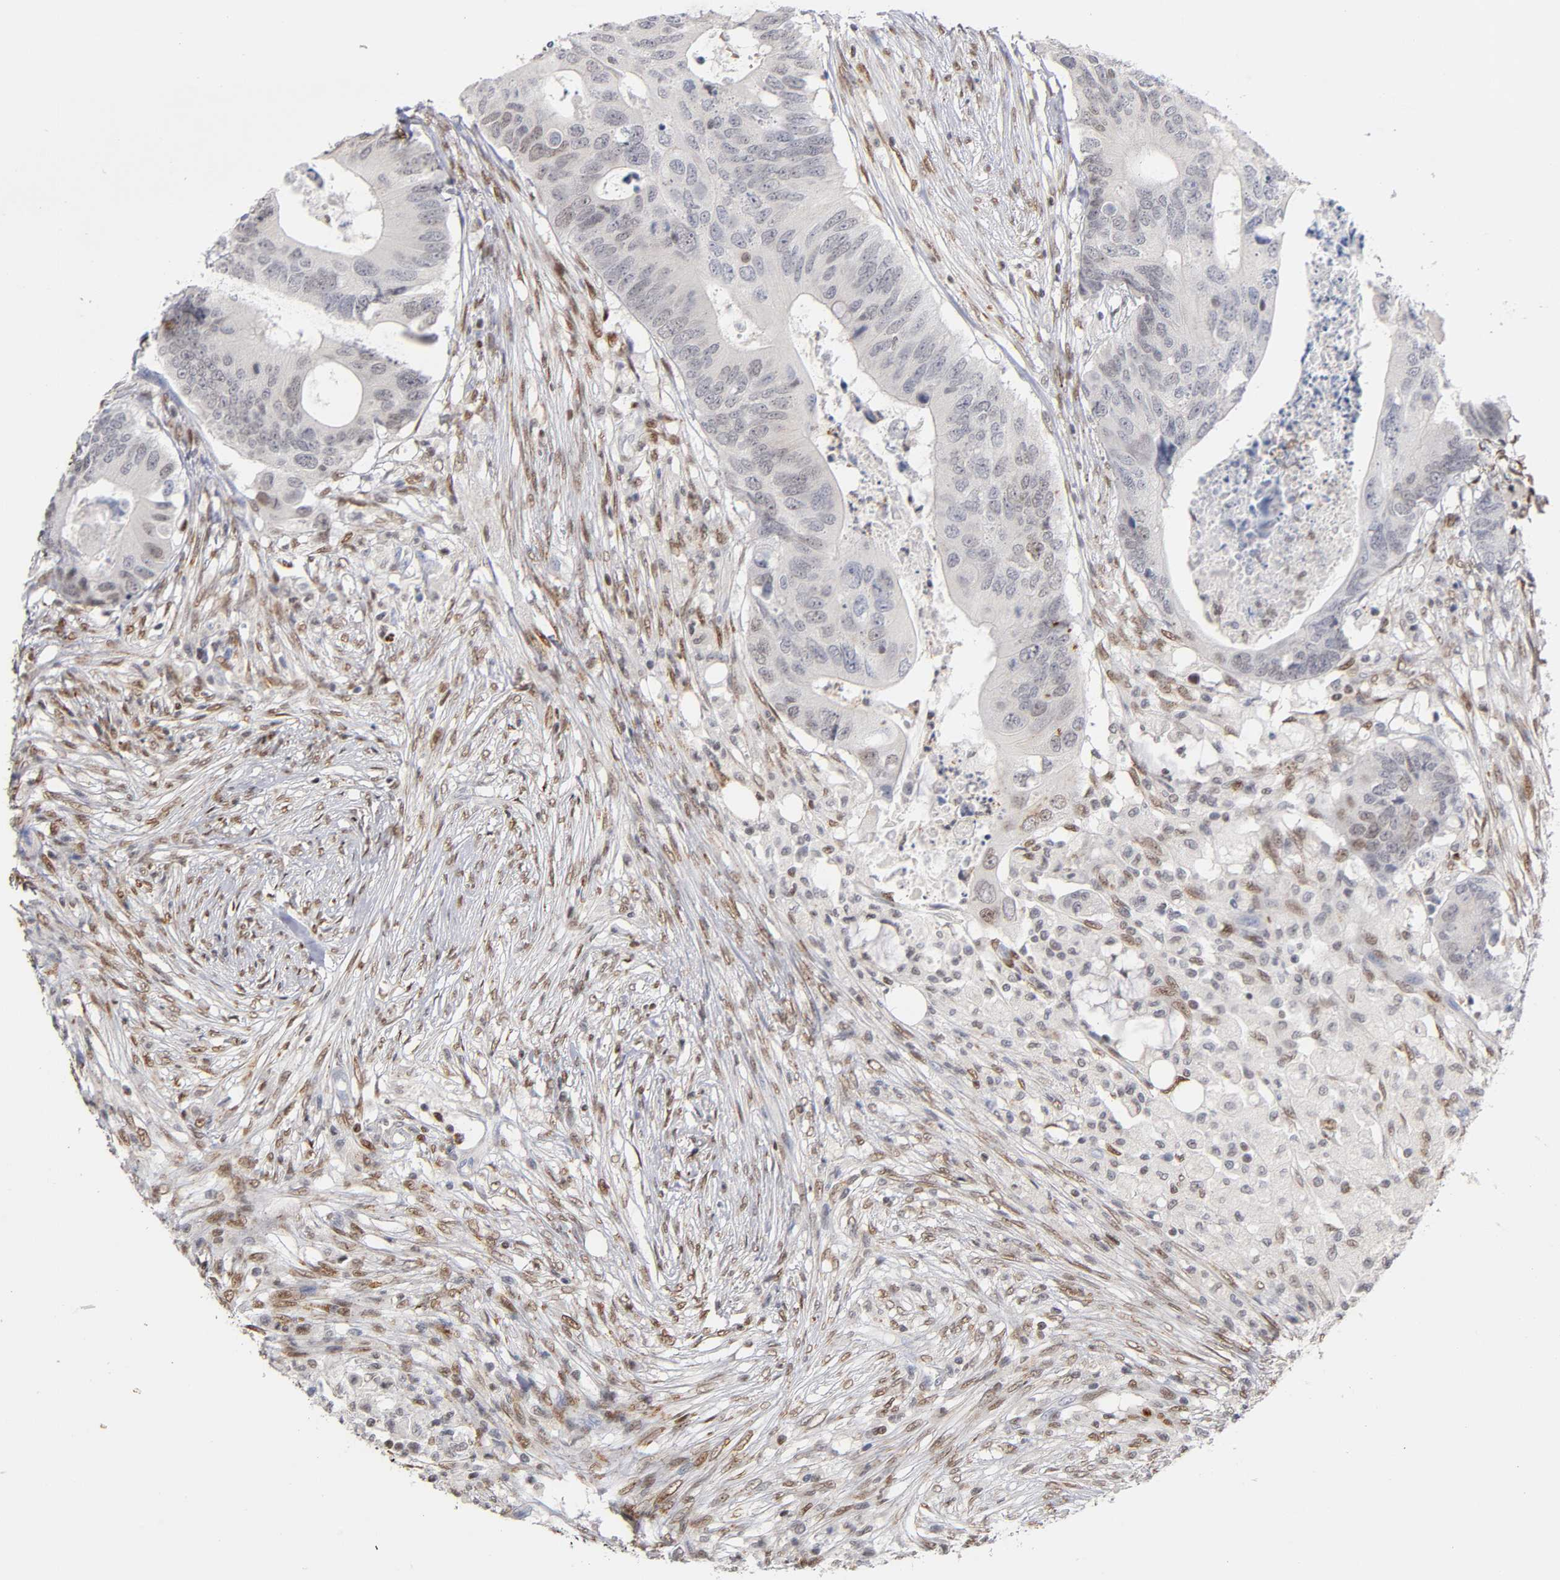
{"staining": {"intensity": "weak", "quantity": "<25%", "location": "nuclear"}, "tissue": "colorectal cancer", "cell_type": "Tumor cells", "image_type": "cancer", "snomed": [{"axis": "morphology", "description": "Adenocarcinoma, NOS"}, {"axis": "topography", "description": "Colon"}], "caption": "Immunohistochemical staining of colorectal adenocarcinoma reveals no significant expression in tumor cells.", "gene": "RUNX1", "patient": {"sex": "male", "age": 71}}